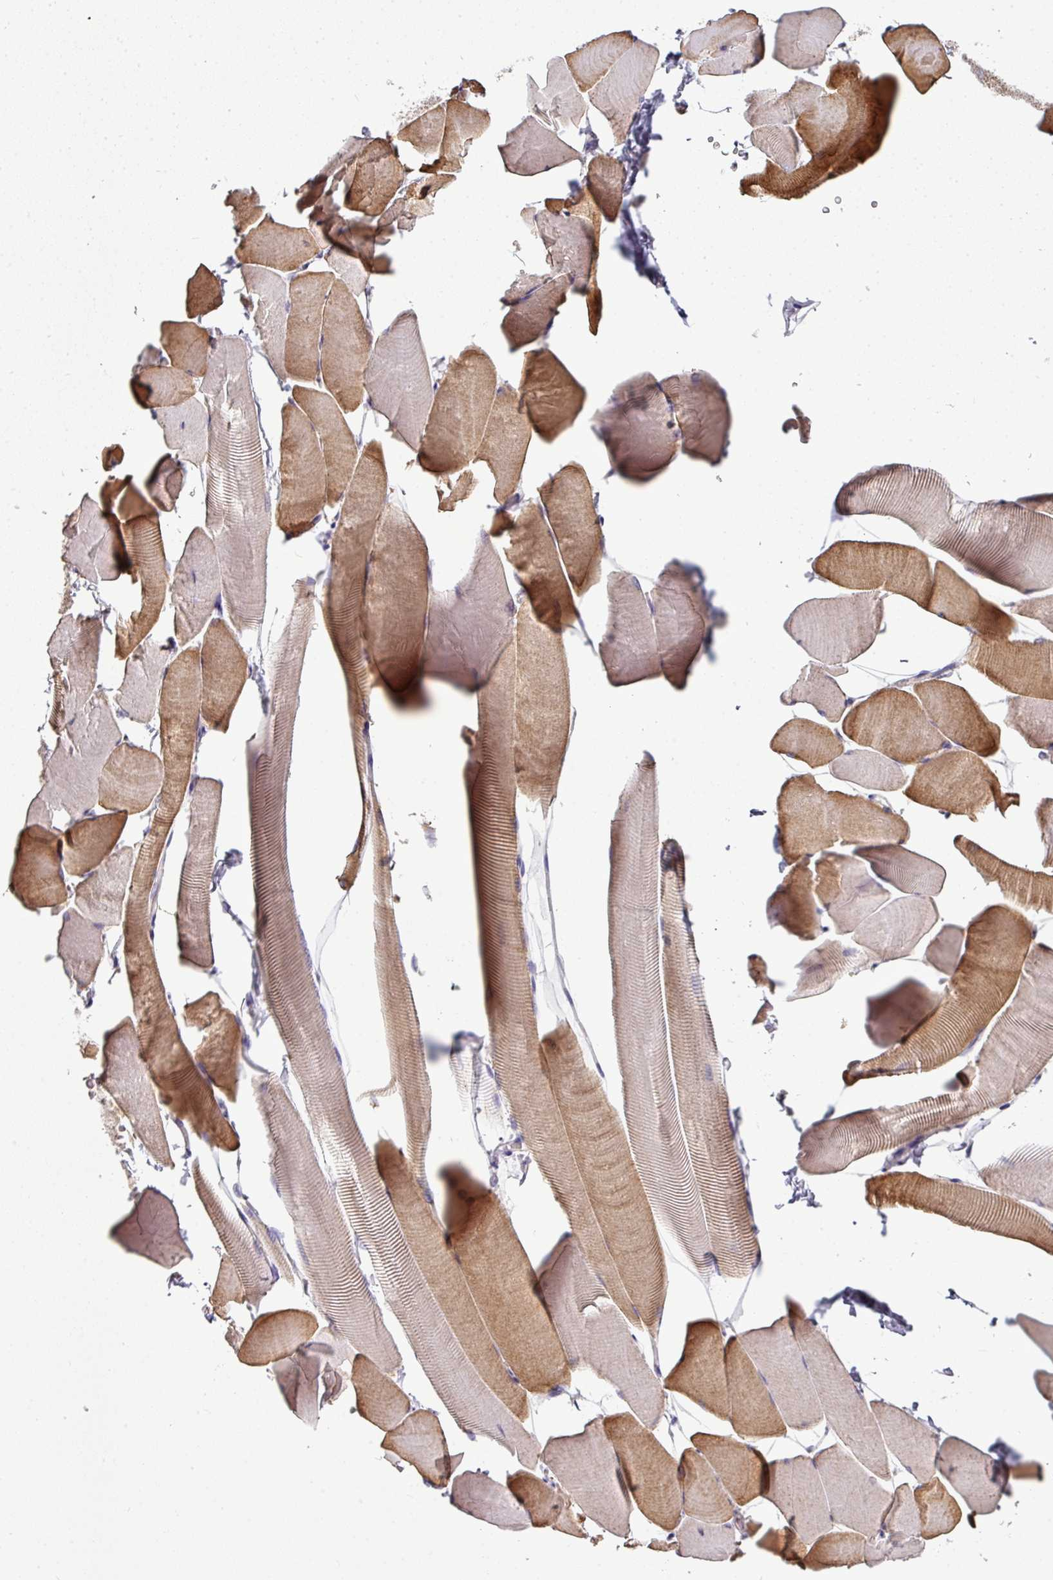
{"staining": {"intensity": "moderate", "quantity": "25%-75%", "location": "cytoplasmic/membranous"}, "tissue": "skeletal muscle", "cell_type": "Myocytes", "image_type": "normal", "snomed": [{"axis": "morphology", "description": "Normal tissue, NOS"}, {"axis": "topography", "description": "Skeletal muscle"}], "caption": "The immunohistochemical stain highlights moderate cytoplasmic/membranous staining in myocytes of normal skeletal muscle.", "gene": "GAN", "patient": {"sex": "male", "age": 25}}